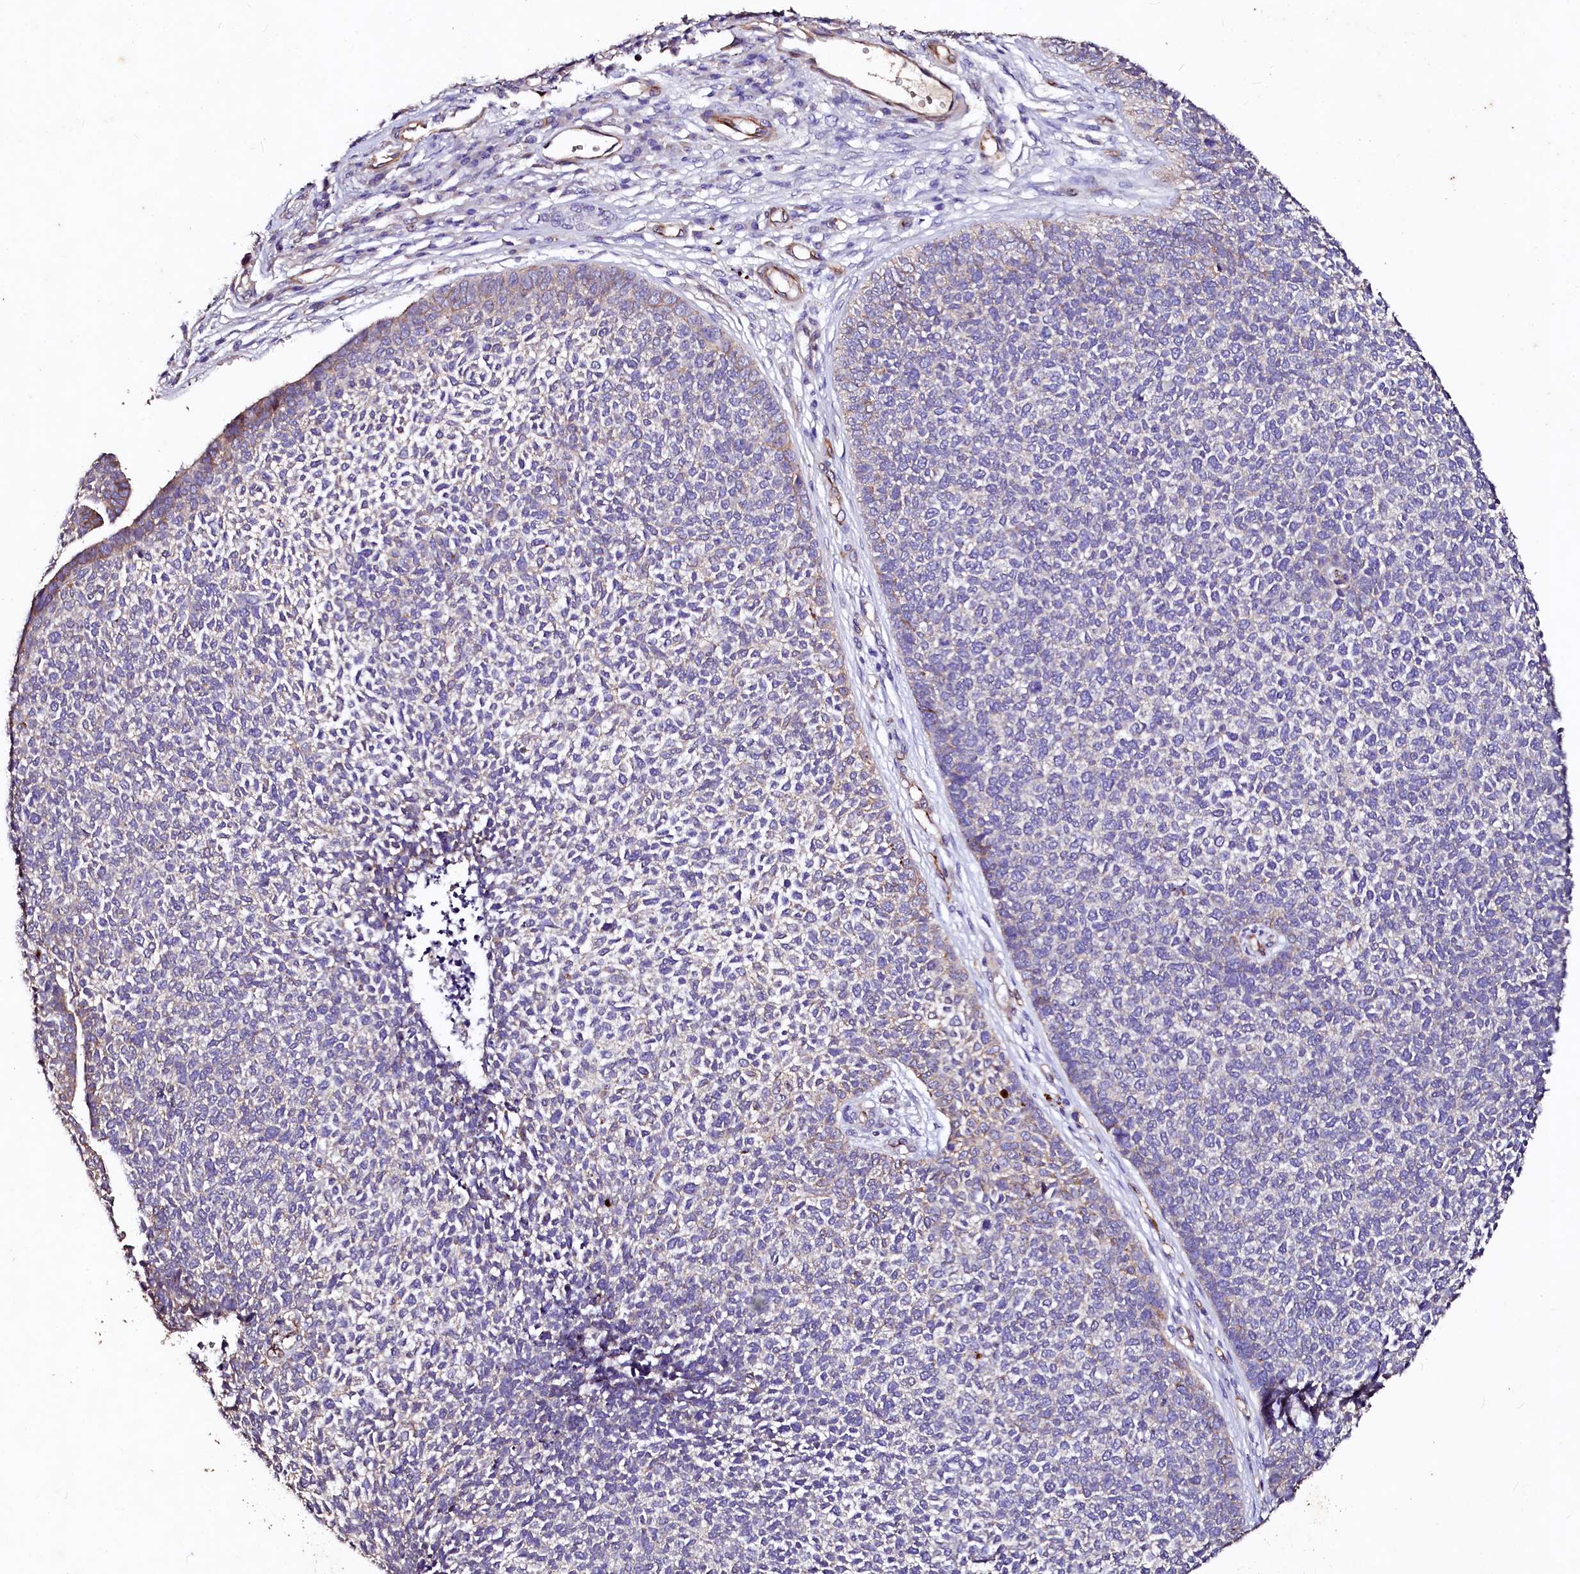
{"staining": {"intensity": "negative", "quantity": "none", "location": "none"}, "tissue": "skin cancer", "cell_type": "Tumor cells", "image_type": "cancer", "snomed": [{"axis": "morphology", "description": "Basal cell carcinoma"}, {"axis": "topography", "description": "Skin"}], "caption": "Skin basal cell carcinoma stained for a protein using IHC reveals no staining tumor cells.", "gene": "VPS36", "patient": {"sex": "female", "age": 84}}